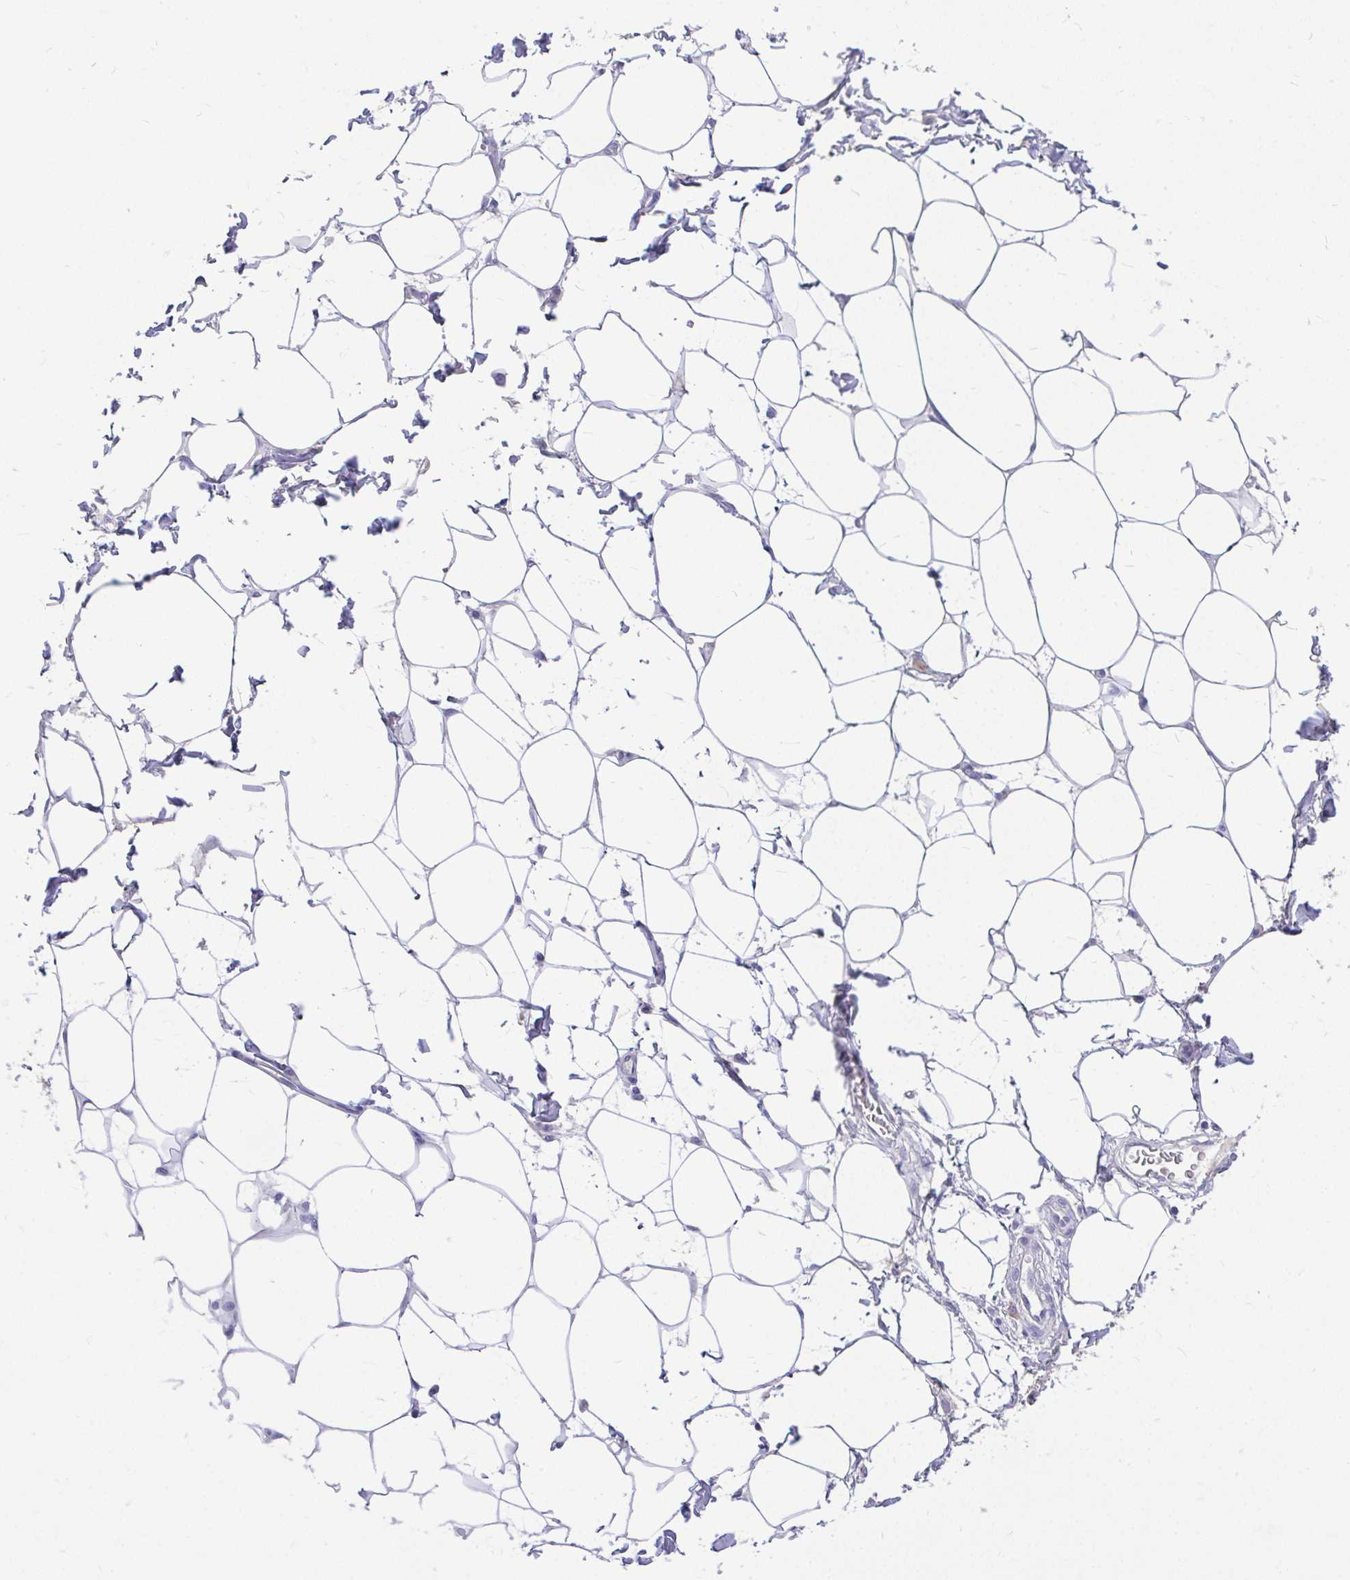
{"staining": {"intensity": "negative", "quantity": "none", "location": "none"}, "tissue": "adipose tissue", "cell_type": "Adipocytes", "image_type": "normal", "snomed": [{"axis": "morphology", "description": "Normal tissue, NOS"}, {"axis": "topography", "description": "Vagina"}, {"axis": "topography", "description": "Peripheral nerve tissue"}], "caption": "Immunohistochemical staining of unremarkable human adipose tissue reveals no significant expression in adipocytes. Brightfield microscopy of IHC stained with DAB (3,3'-diaminobenzidine) (brown) and hematoxylin (blue), captured at high magnification.", "gene": "MAP1LC3A", "patient": {"sex": "female", "age": 71}}